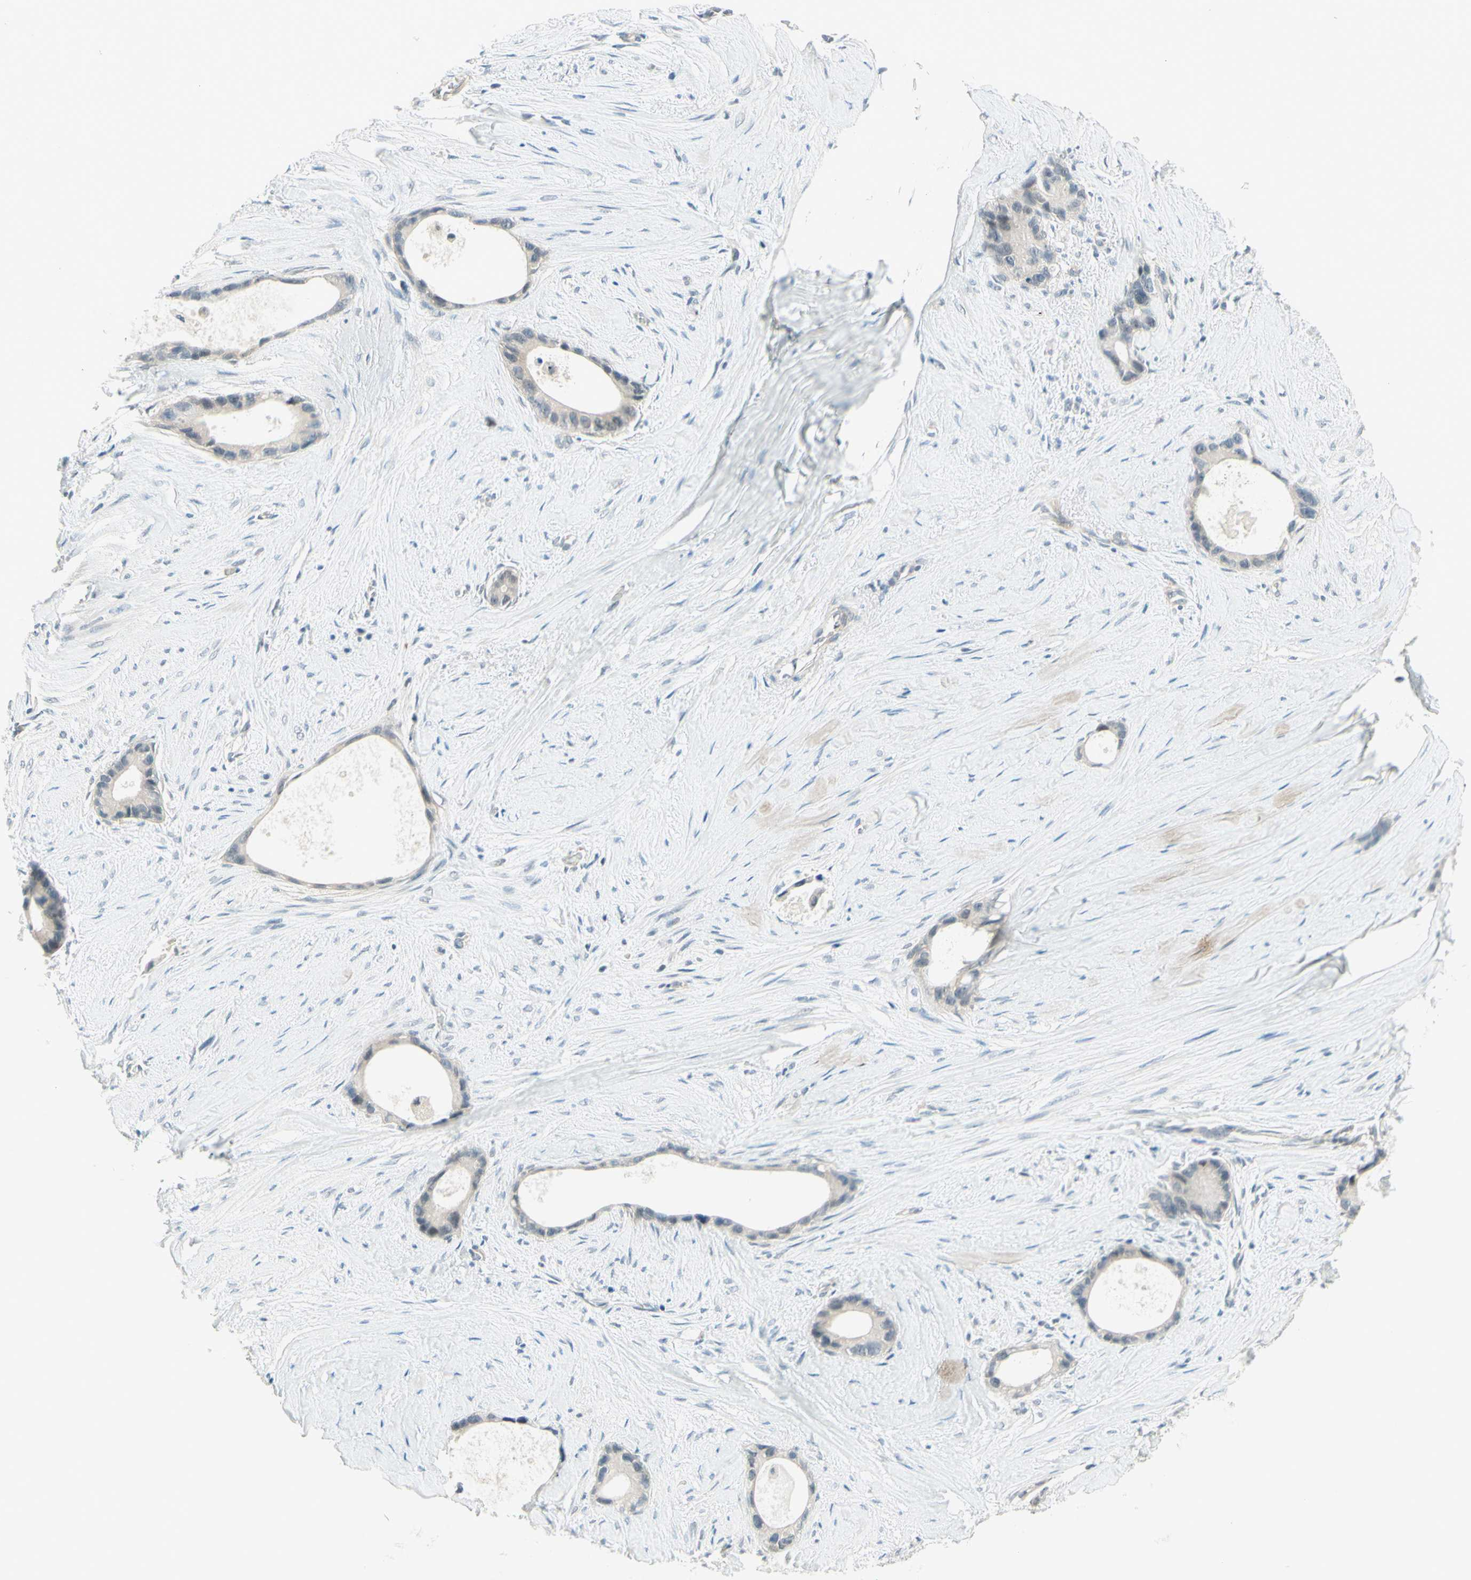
{"staining": {"intensity": "weak", "quantity": "<25%", "location": "cytoplasmic/membranous"}, "tissue": "liver cancer", "cell_type": "Tumor cells", "image_type": "cancer", "snomed": [{"axis": "morphology", "description": "Cholangiocarcinoma"}, {"axis": "topography", "description": "Liver"}], "caption": "Immunohistochemistry (IHC) histopathology image of neoplastic tissue: liver cancer (cholangiocarcinoma) stained with DAB (3,3'-diaminobenzidine) displays no significant protein staining in tumor cells.", "gene": "JPH1", "patient": {"sex": "female", "age": 55}}